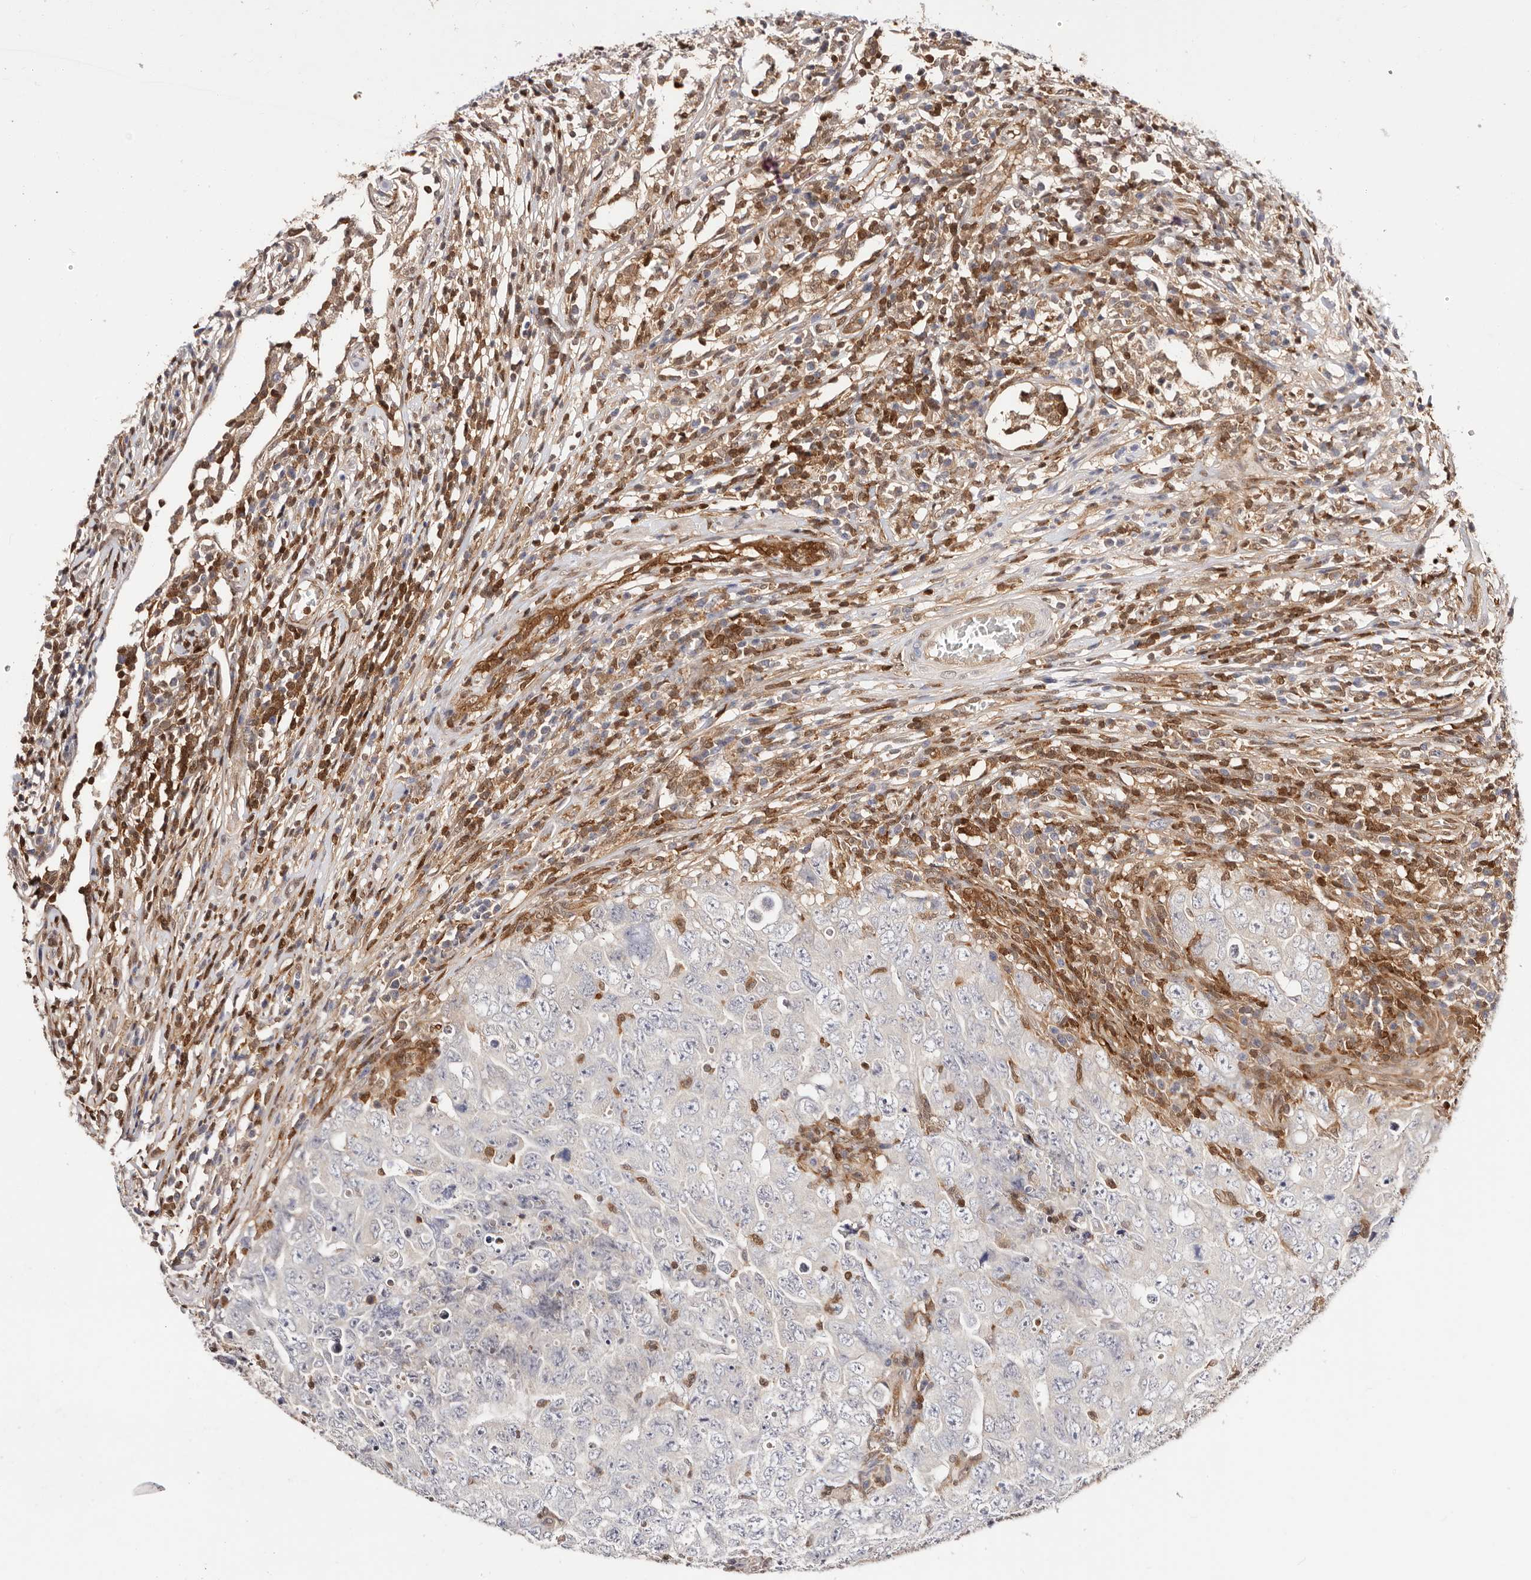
{"staining": {"intensity": "negative", "quantity": "none", "location": "none"}, "tissue": "testis cancer", "cell_type": "Tumor cells", "image_type": "cancer", "snomed": [{"axis": "morphology", "description": "Carcinoma, Embryonal, NOS"}, {"axis": "topography", "description": "Testis"}], "caption": "Testis cancer was stained to show a protein in brown. There is no significant staining in tumor cells. Nuclei are stained in blue.", "gene": "STAT5A", "patient": {"sex": "male", "age": 26}}